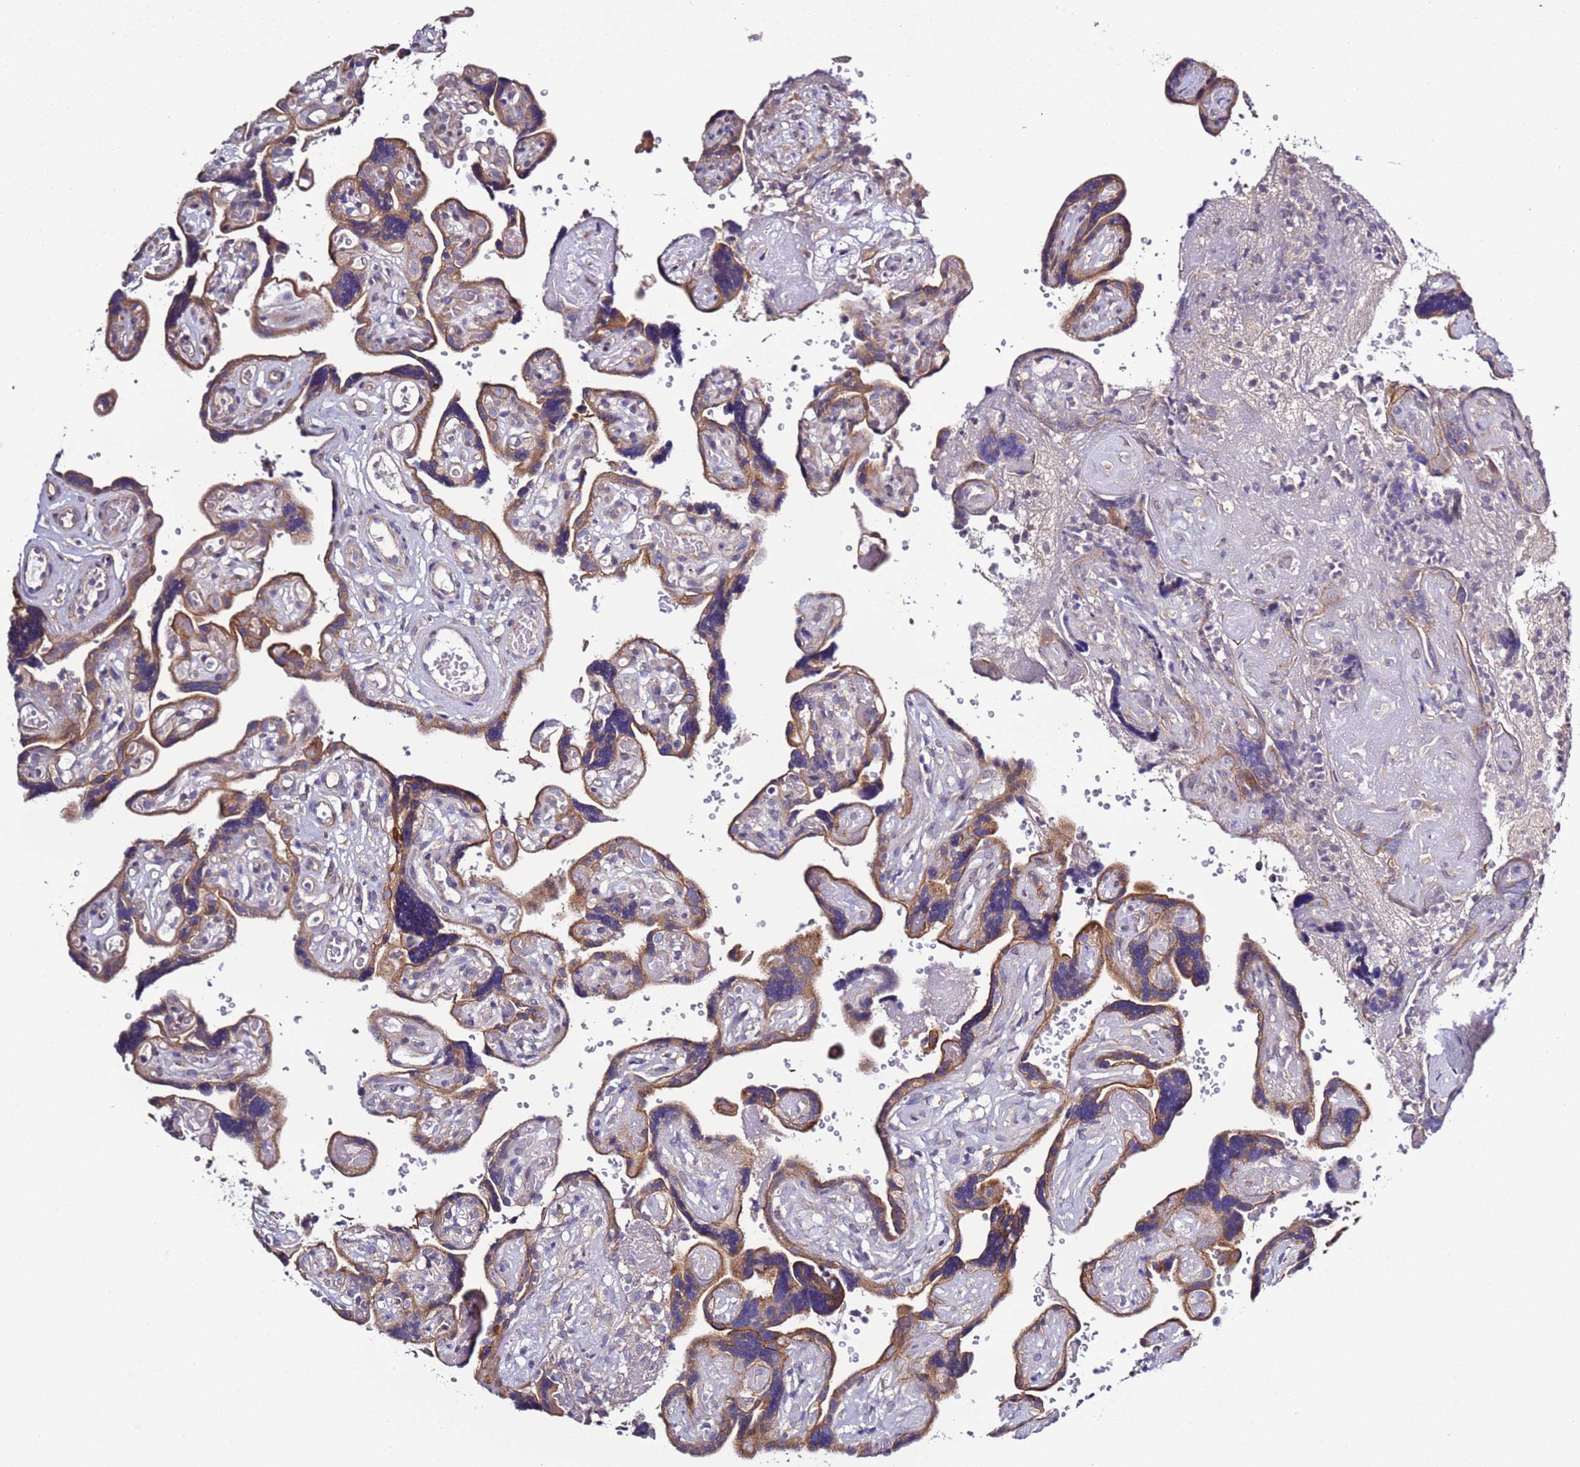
{"staining": {"intensity": "moderate", "quantity": ">75%", "location": "cytoplasmic/membranous"}, "tissue": "placenta", "cell_type": "Decidual cells", "image_type": "normal", "snomed": [{"axis": "morphology", "description": "Normal tissue, NOS"}, {"axis": "topography", "description": "Placenta"}], "caption": "IHC photomicrograph of benign placenta: placenta stained using immunohistochemistry reveals medium levels of moderate protein expression localized specifically in the cytoplasmic/membranous of decidual cells, appearing as a cytoplasmic/membranous brown color.", "gene": "SPCS1", "patient": {"sex": "female", "age": 30}}